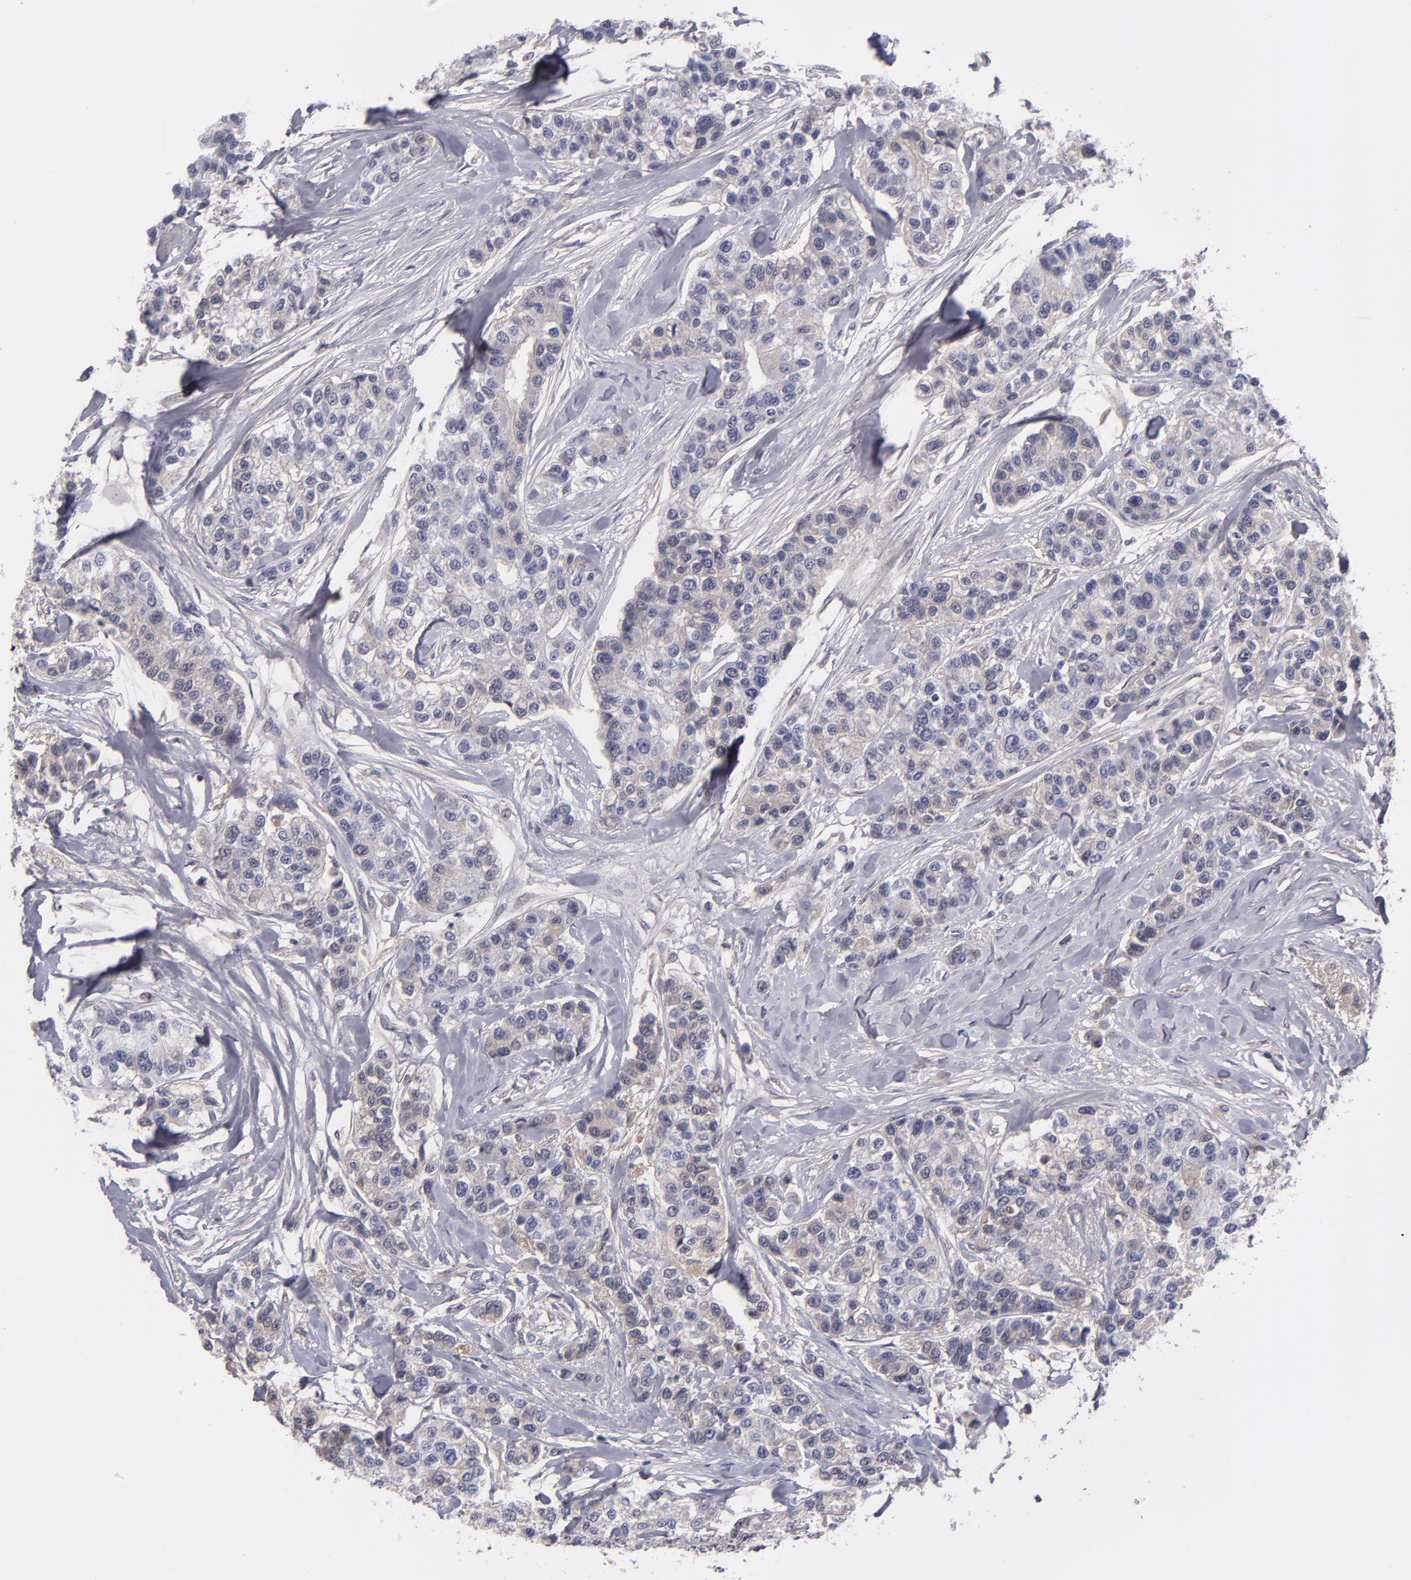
{"staining": {"intensity": "weak", "quantity": "<25%", "location": "cytoplasmic/membranous"}, "tissue": "breast cancer", "cell_type": "Tumor cells", "image_type": "cancer", "snomed": [{"axis": "morphology", "description": "Duct carcinoma"}, {"axis": "topography", "description": "Breast"}], "caption": "IHC of breast cancer (intraductal carcinoma) displays no staining in tumor cells. Brightfield microscopy of IHC stained with DAB (3,3'-diaminobenzidine) (brown) and hematoxylin (blue), captured at high magnification.", "gene": "ITIH4", "patient": {"sex": "female", "age": 51}}